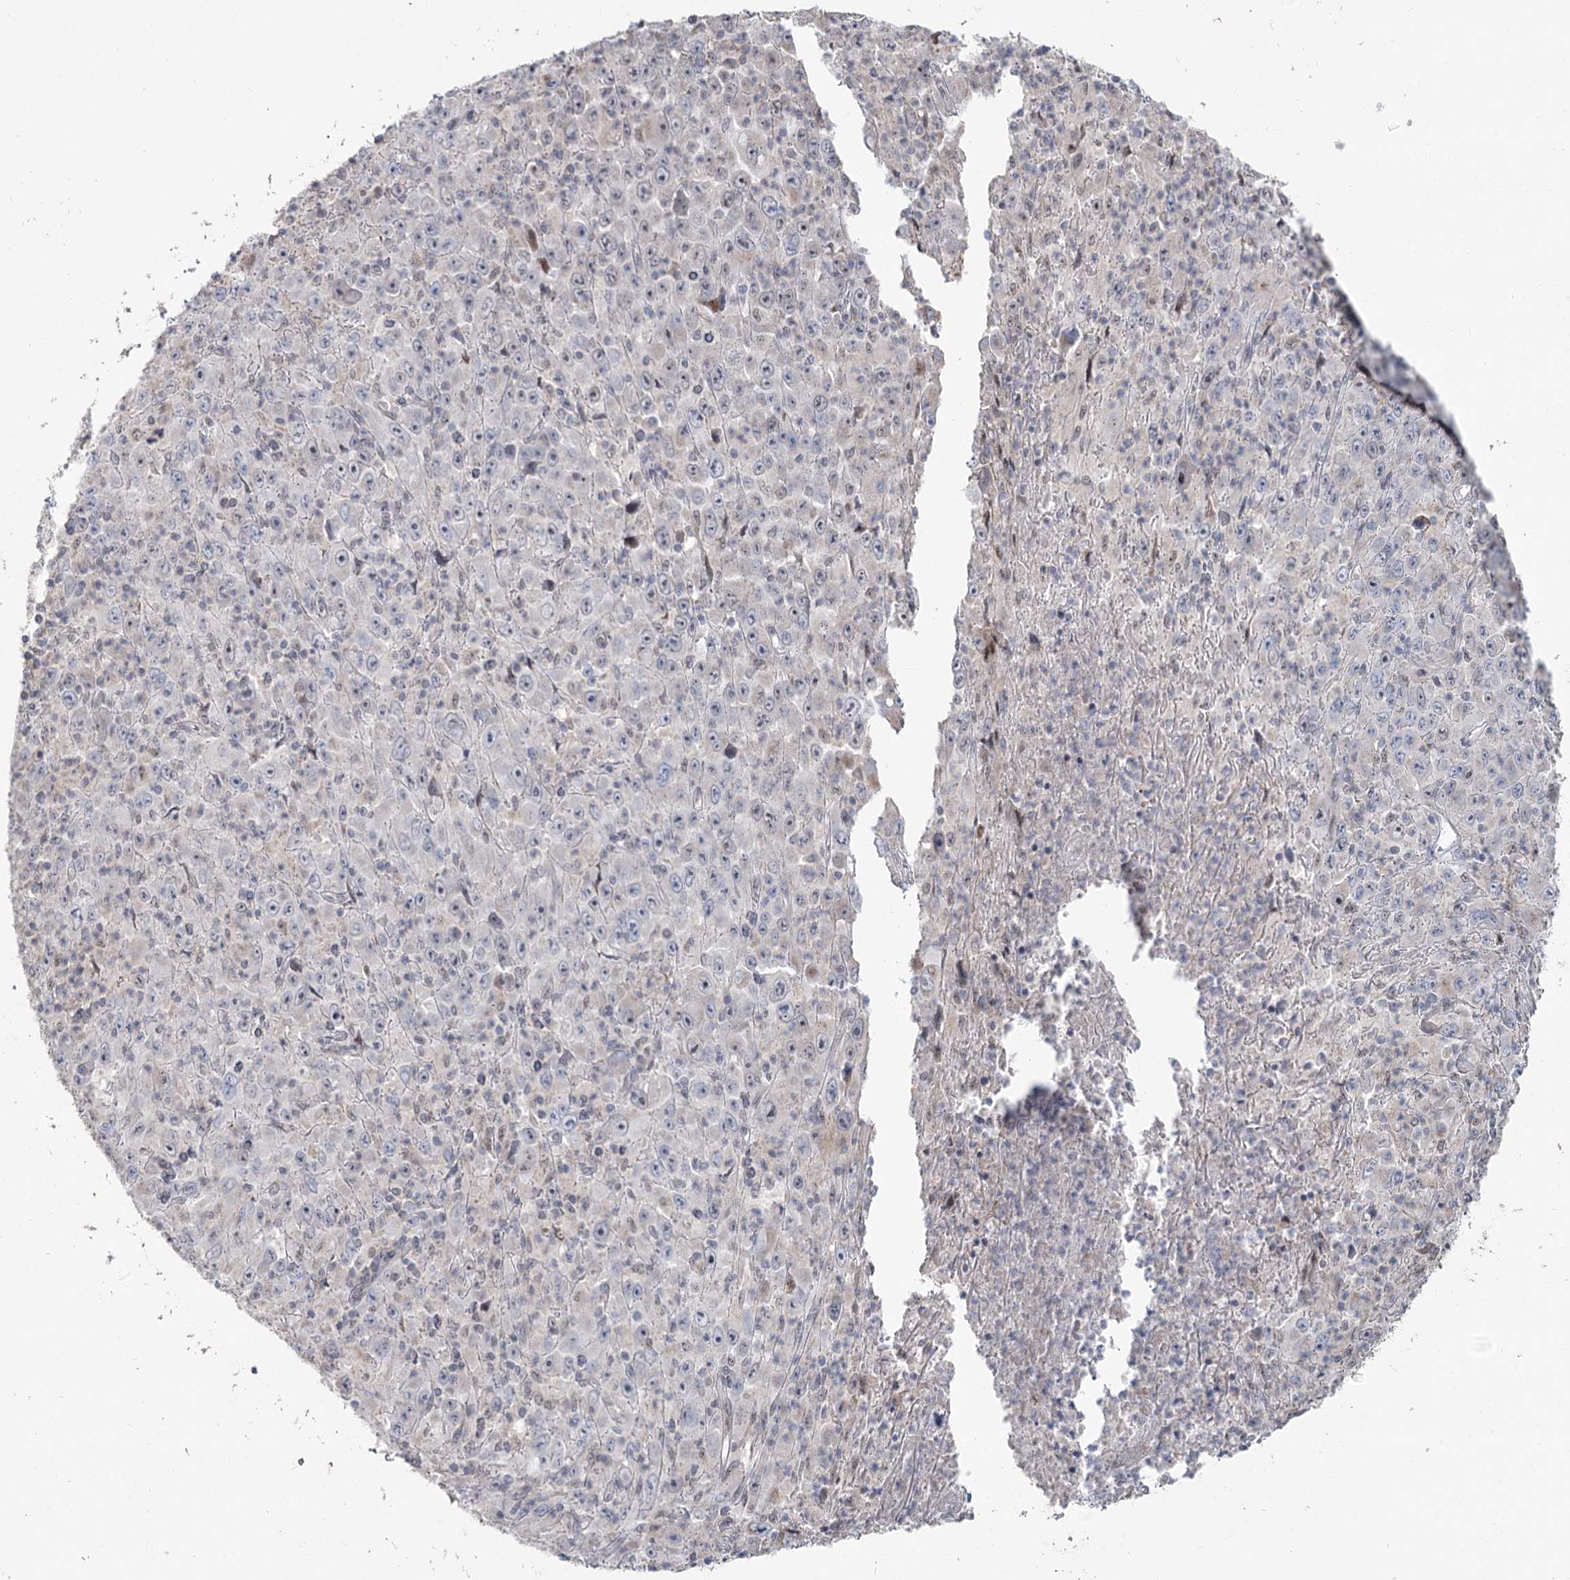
{"staining": {"intensity": "negative", "quantity": "none", "location": "none"}, "tissue": "melanoma", "cell_type": "Tumor cells", "image_type": "cancer", "snomed": [{"axis": "morphology", "description": "Malignant melanoma, Metastatic site"}, {"axis": "topography", "description": "Skin"}], "caption": "DAB immunohistochemical staining of human malignant melanoma (metastatic site) reveals no significant positivity in tumor cells.", "gene": "RUFY4", "patient": {"sex": "female", "age": 56}}